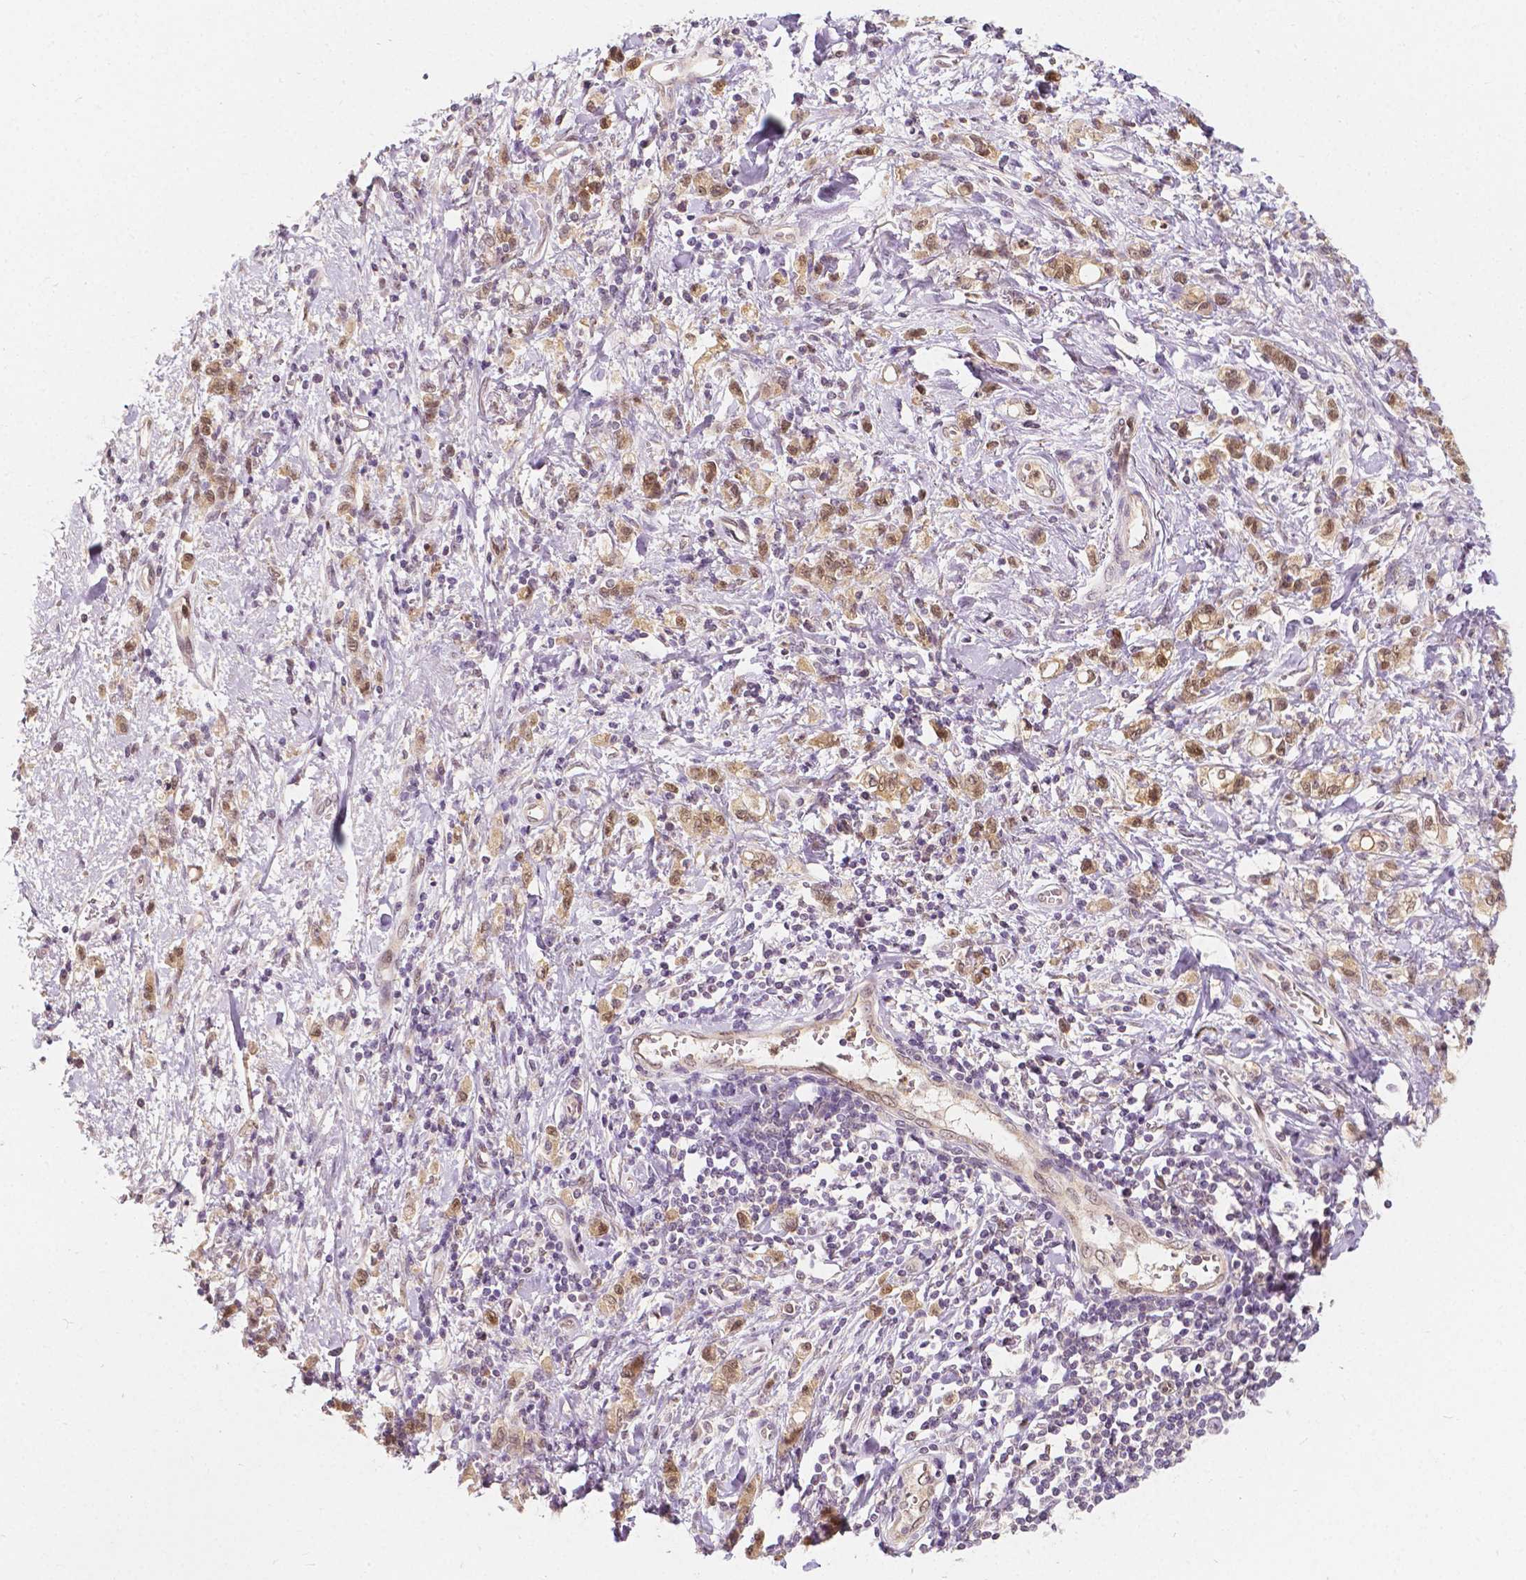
{"staining": {"intensity": "moderate", "quantity": ">75%", "location": "cytoplasmic/membranous,nuclear"}, "tissue": "stomach cancer", "cell_type": "Tumor cells", "image_type": "cancer", "snomed": [{"axis": "morphology", "description": "Adenocarcinoma, NOS"}, {"axis": "topography", "description": "Stomach"}], "caption": "Immunohistochemical staining of human stomach cancer reveals medium levels of moderate cytoplasmic/membranous and nuclear staining in approximately >75% of tumor cells.", "gene": "NAPRT", "patient": {"sex": "male", "age": 77}}